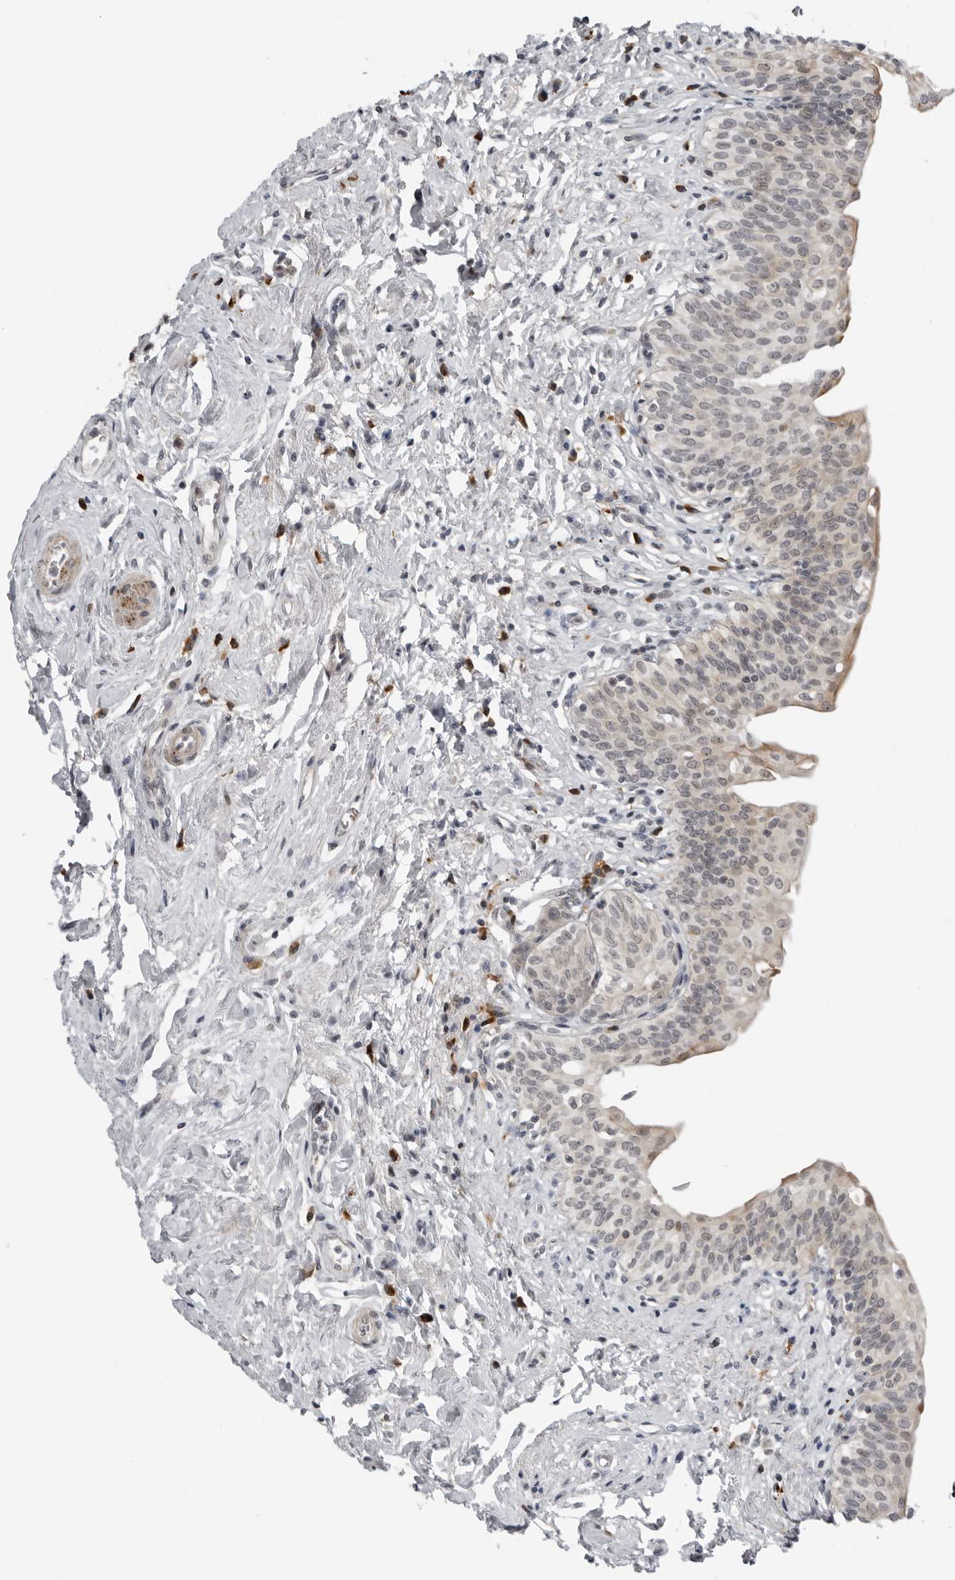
{"staining": {"intensity": "weak", "quantity": "25%-75%", "location": "cytoplasmic/membranous,nuclear"}, "tissue": "urinary bladder", "cell_type": "Urothelial cells", "image_type": "normal", "snomed": [{"axis": "morphology", "description": "Normal tissue, NOS"}, {"axis": "topography", "description": "Urinary bladder"}], "caption": "High-power microscopy captured an immunohistochemistry histopathology image of benign urinary bladder, revealing weak cytoplasmic/membranous,nuclear expression in approximately 25%-75% of urothelial cells. The staining was performed using DAB to visualize the protein expression in brown, while the nuclei were stained in blue with hematoxylin (Magnification: 20x).", "gene": "ALPK2", "patient": {"sex": "male", "age": 83}}